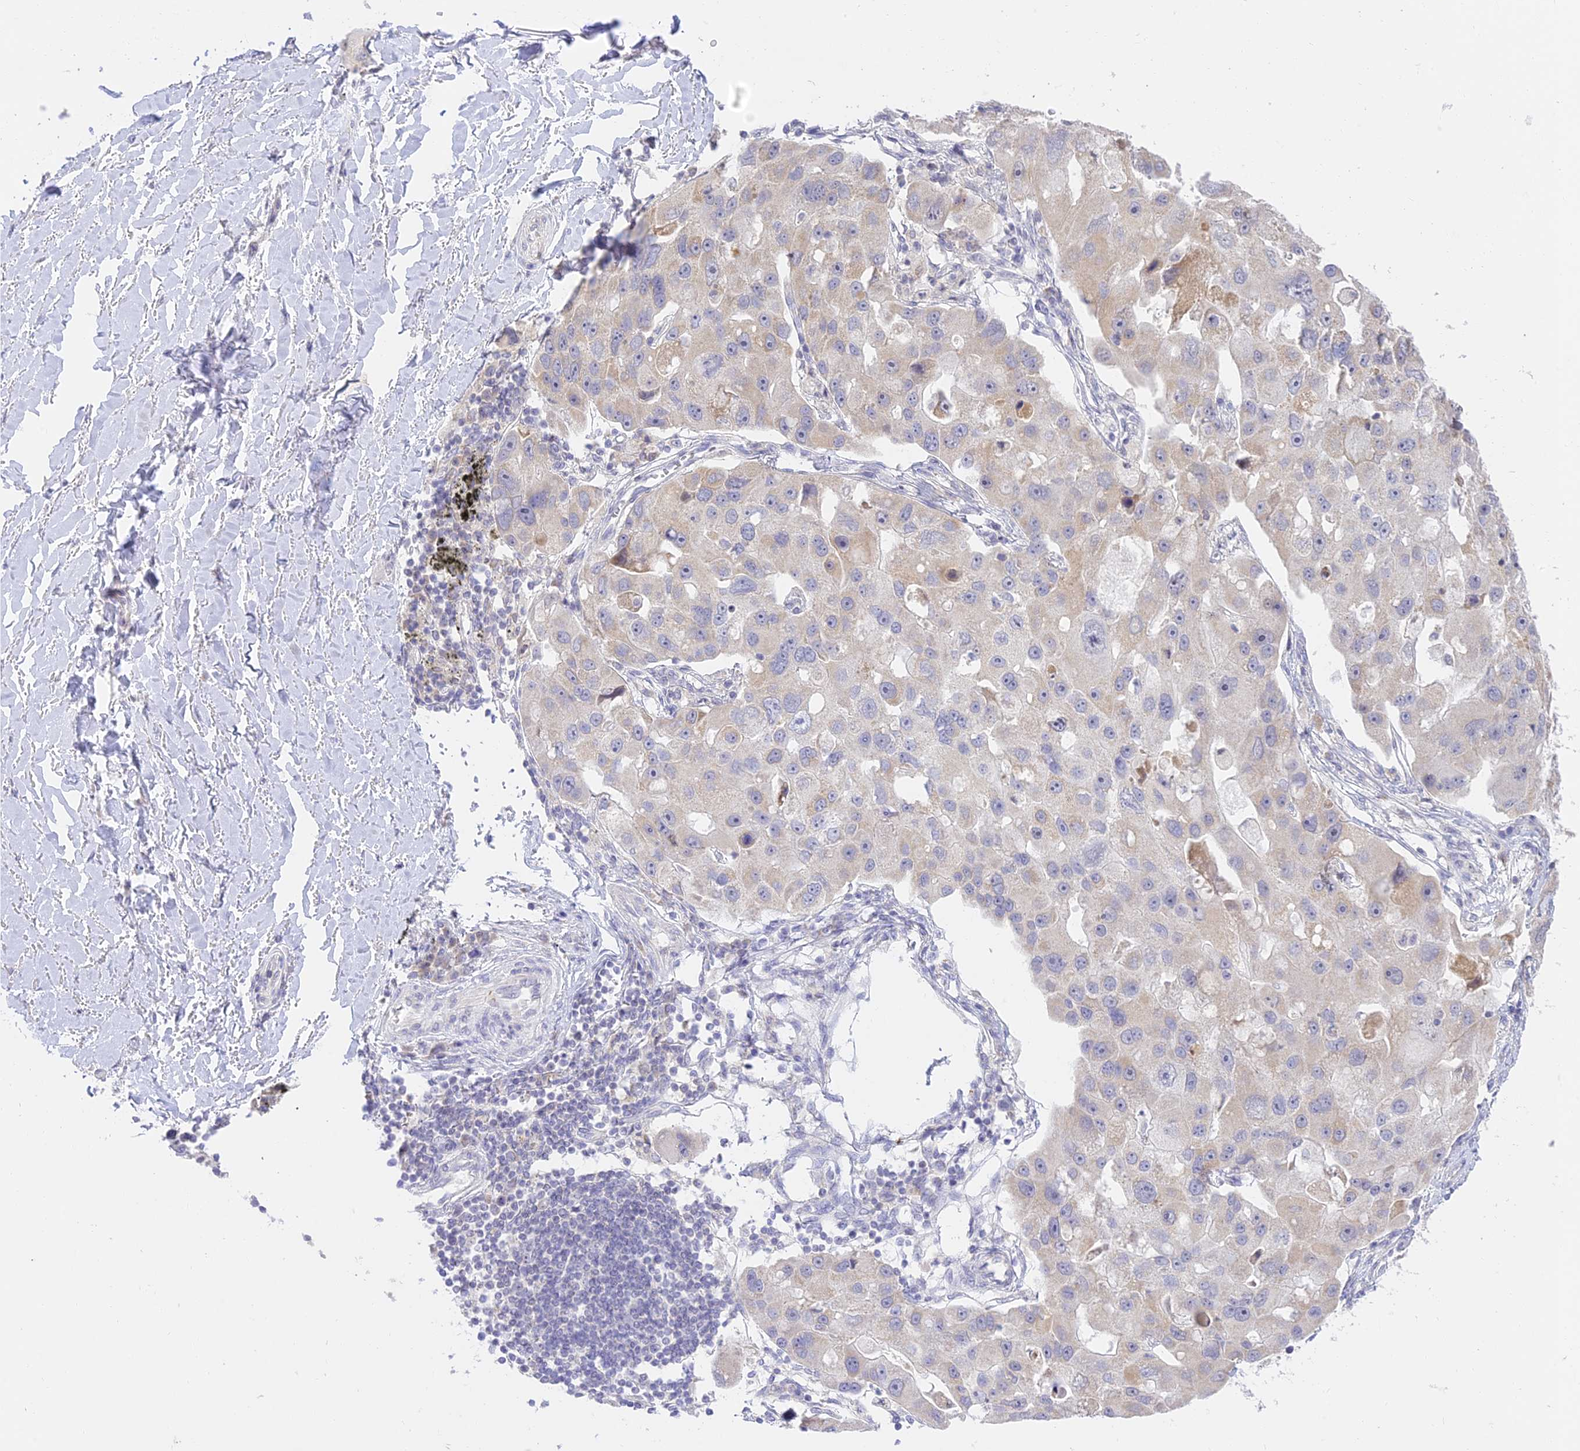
{"staining": {"intensity": "negative", "quantity": "none", "location": "none"}, "tissue": "lung cancer", "cell_type": "Tumor cells", "image_type": "cancer", "snomed": [{"axis": "morphology", "description": "Adenocarcinoma, NOS"}, {"axis": "topography", "description": "Lung"}], "caption": "DAB immunohistochemical staining of human adenocarcinoma (lung) reveals no significant staining in tumor cells.", "gene": "TMEM40", "patient": {"sex": "female", "age": 54}}